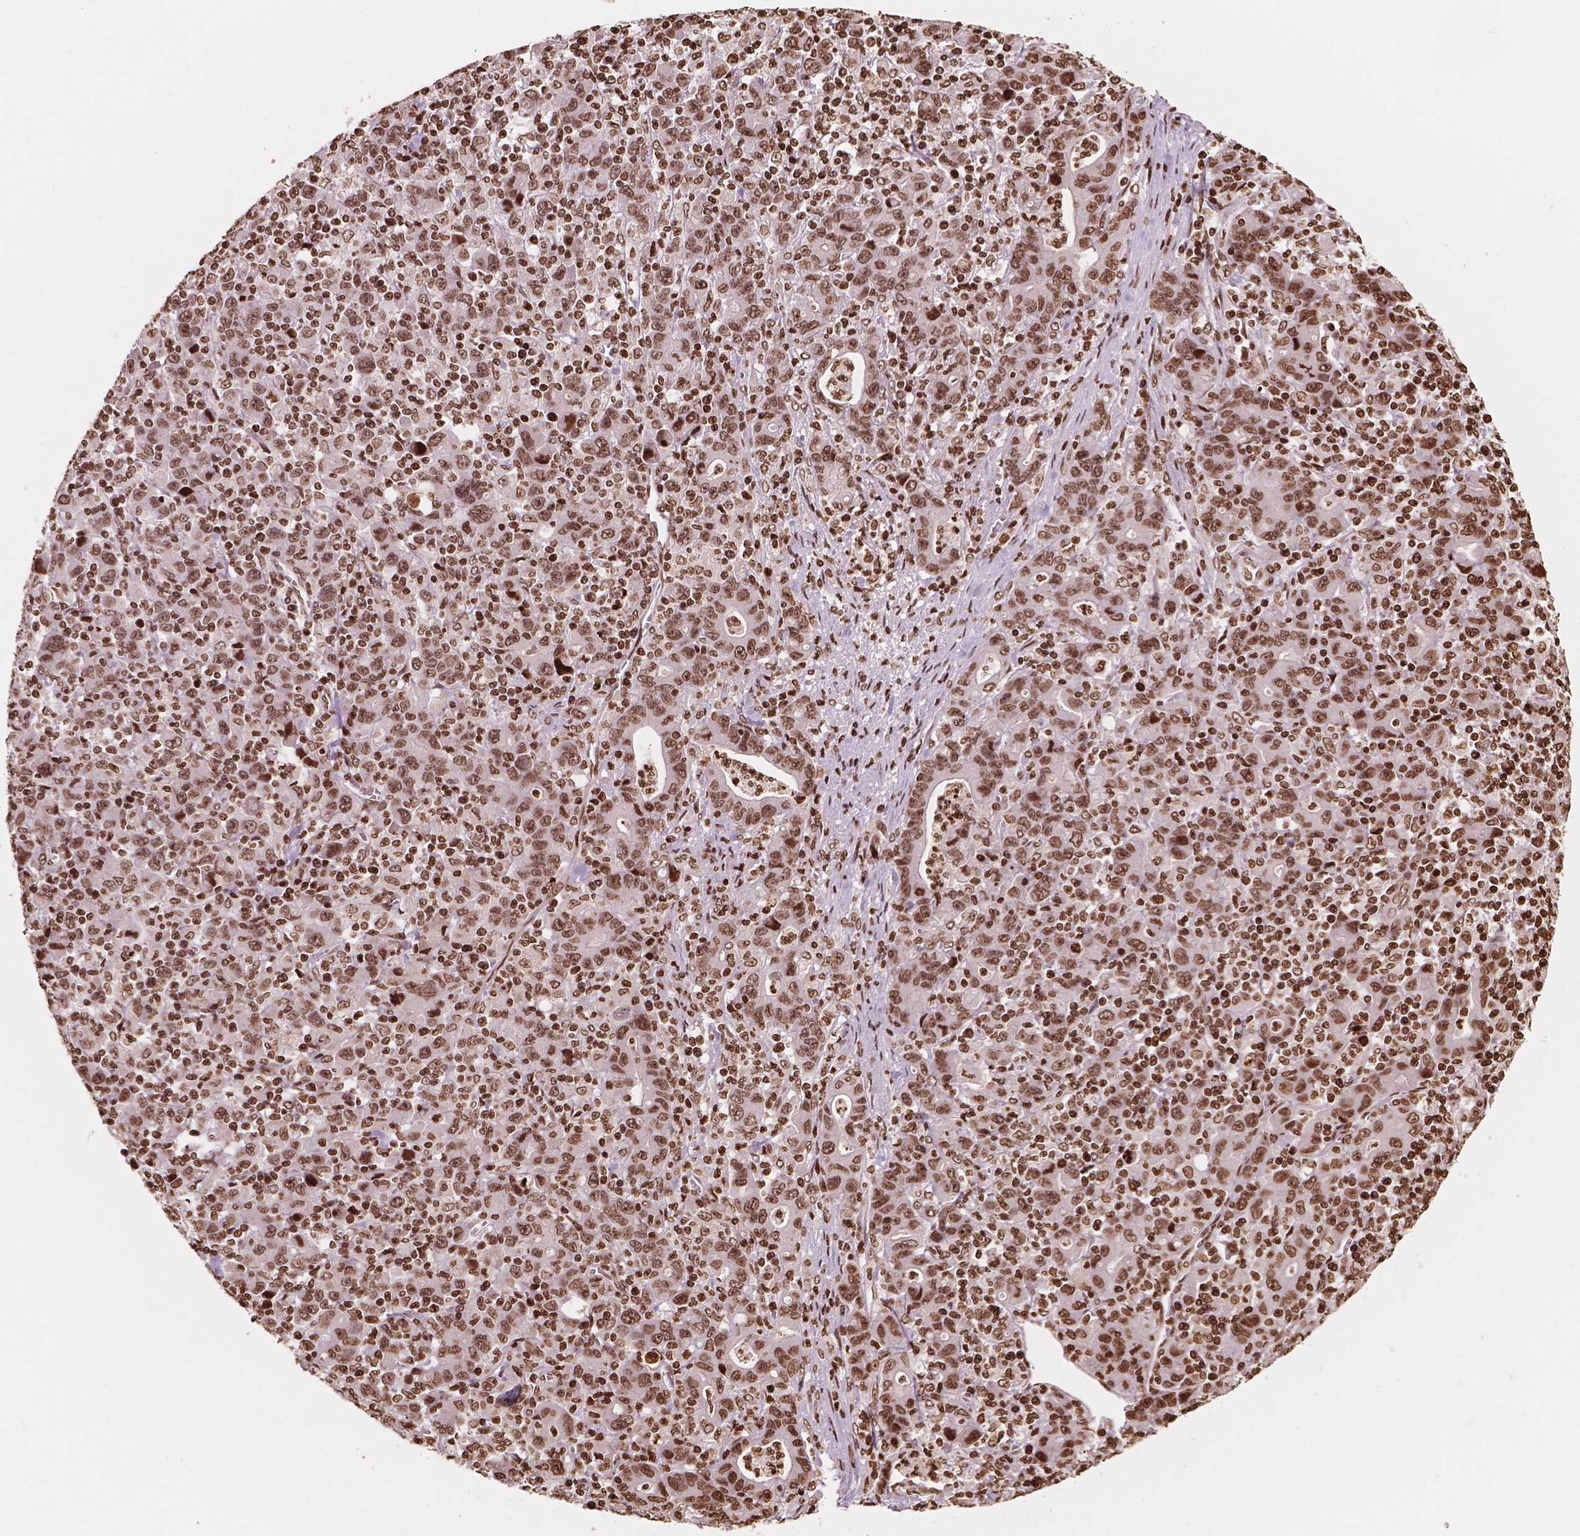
{"staining": {"intensity": "moderate", "quantity": ">75%", "location": "nuclear"}, "tissue": "stomach cancer", "cell_type": "Tumor cells", "image_type": "cancer", "snomed": [{"axis": "morphology", "description": "Adenocarcinoma, NOS"}, {"axis": "topography", "description": "Stomach, upper"}], "caption": "The immunohistochemical stain labels moderate nuclear positivity in tumor cells of stomach adenocarcinoma tissue.", "gene": "H3C7", "patient": {"sex": "male", "age": 69}}